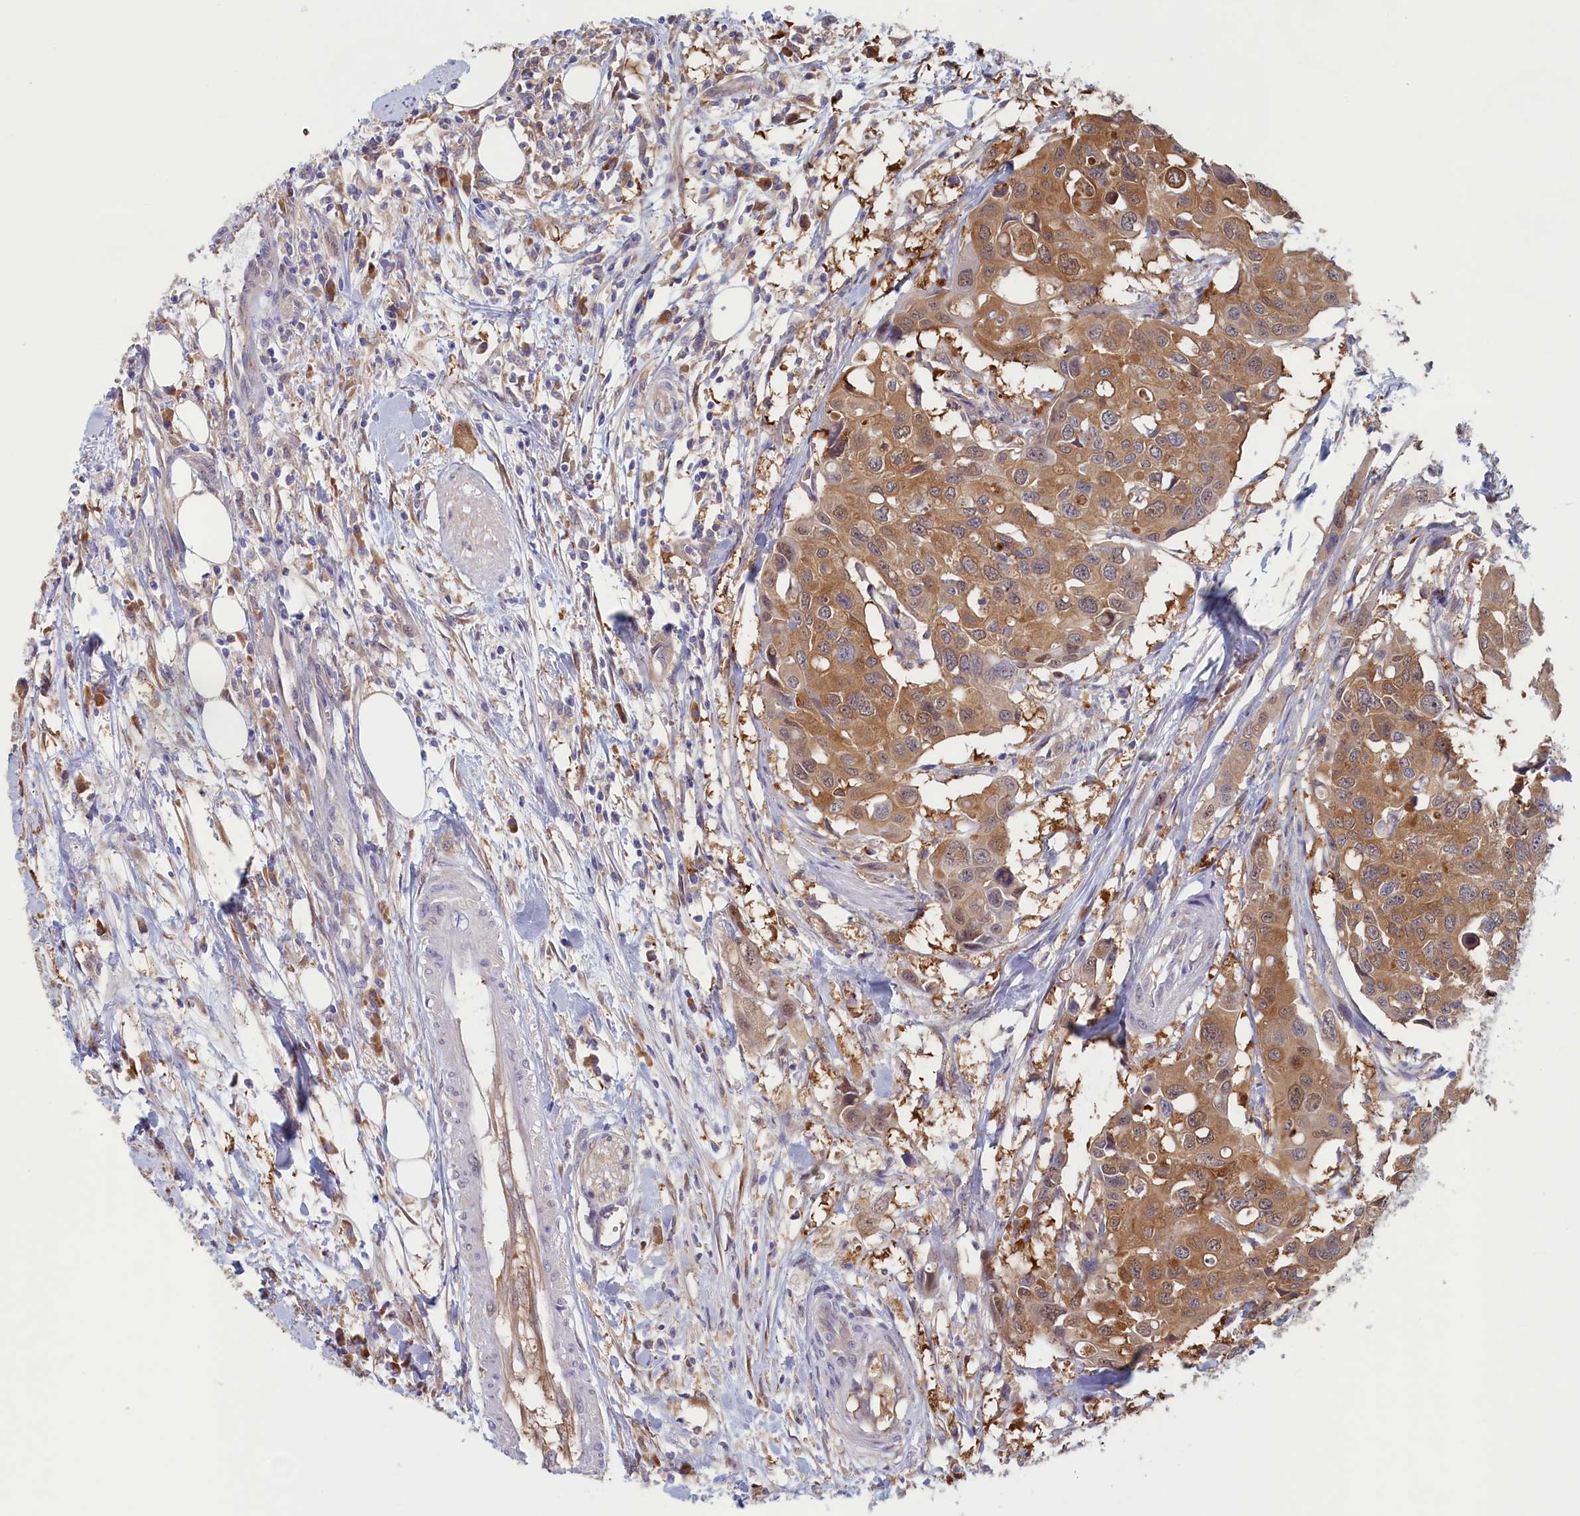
{"staining": {"intensity": "moderate", "quantity": ">75%", "location": "cytoplasmic/membranous"}, "tissue": "colorectal cancer", "cell_type": "Tumor cells", "image_type": "cancer", "snomed": [{"axis": "morphology", "description": "Adenocarcinoma, NOS"}, {"axis": "topography", "description": "Colon"}], "caption": "Immunohistochemical staining of human colorectal cancer (adenocarcinoma) demonstrates medium levels of moderate cytoplasmic/membranous protein expression in about >75% of tumor cells.", "gene": "SYNDIG1L", "patient": {"sex": "male", "age": 77}}